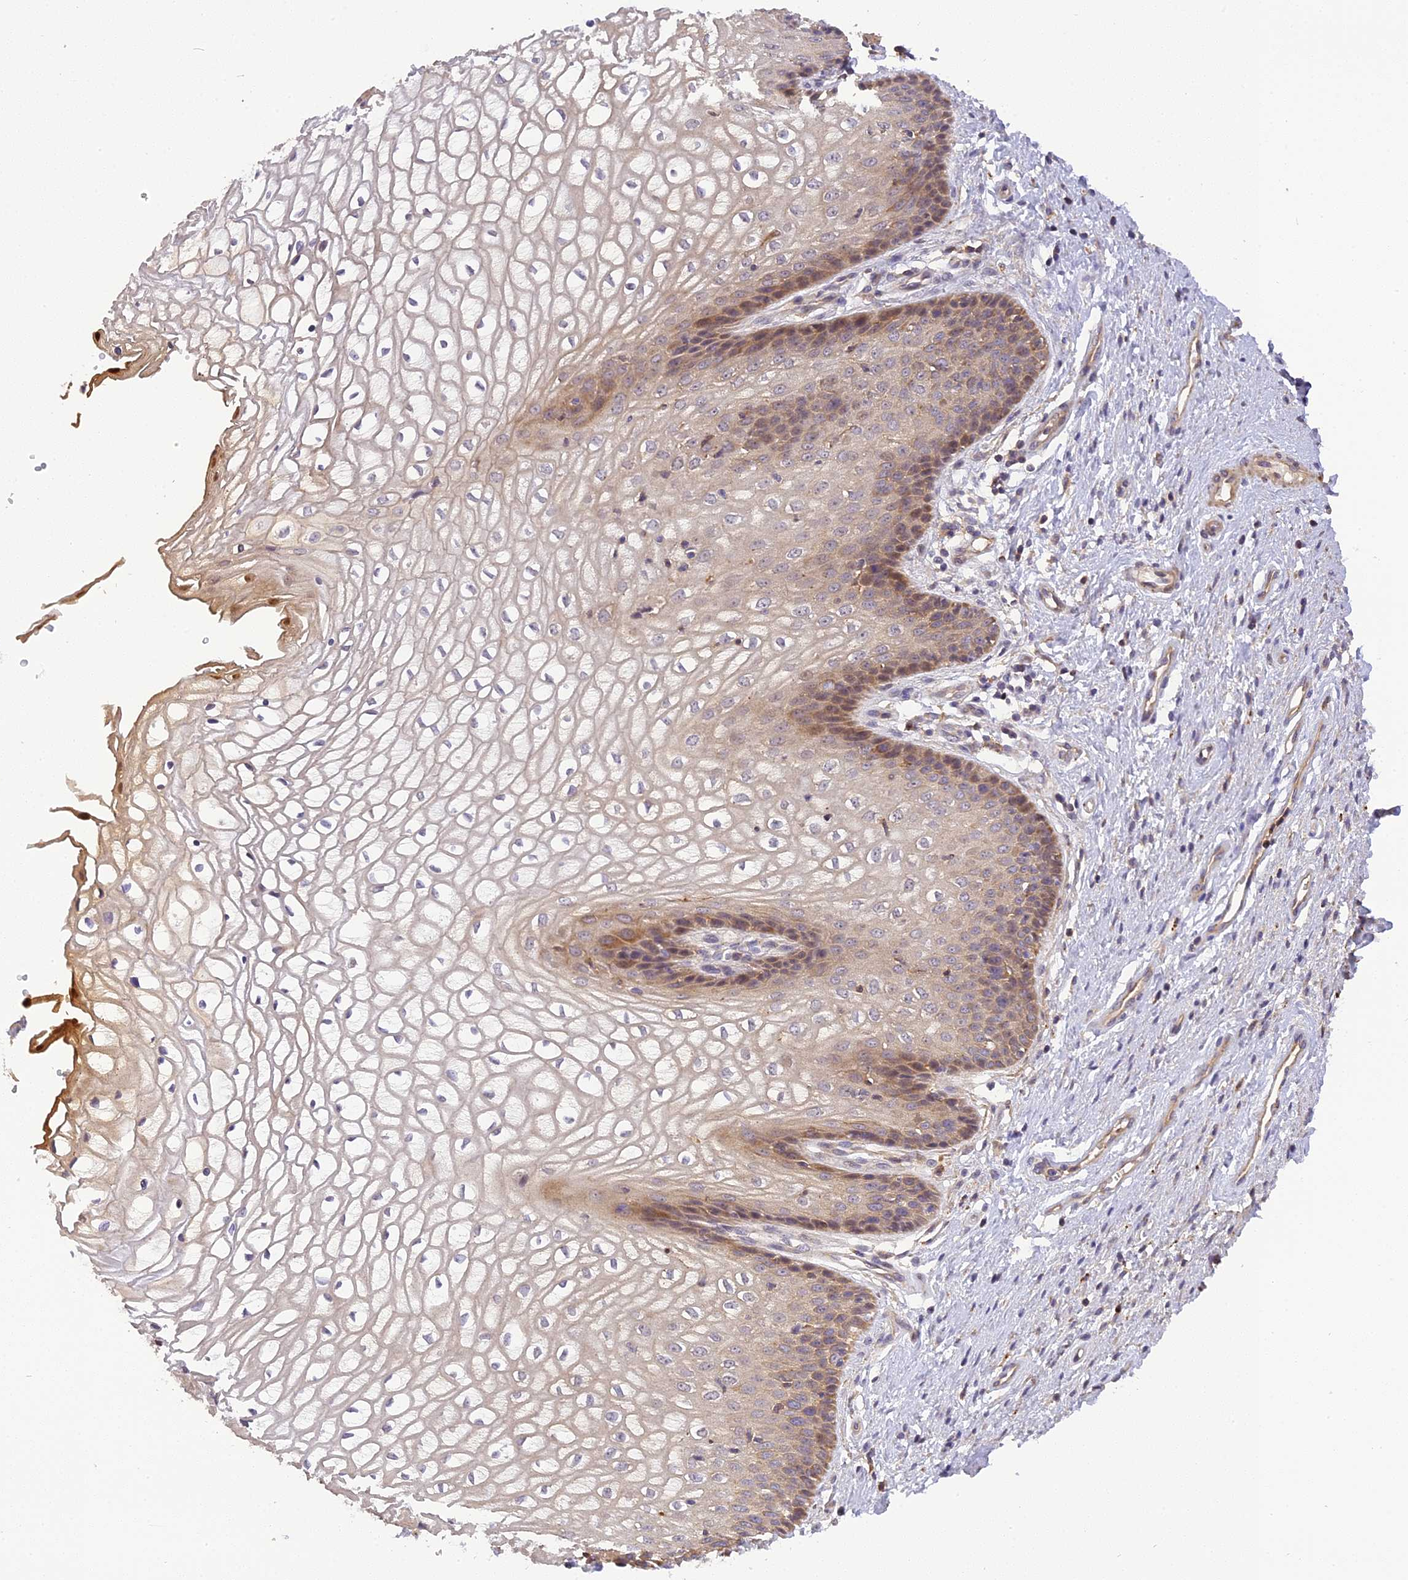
{"staining": {"intensity": "moderate", "quantity": "<25%", "location": "cytoplasmic/membranous"}, "tissue": "vagina", "cell_type": "Squamous epithelial cells", "image_type": "normal", "snomed": [{"axis": "morphology", "description": "Normal tissue, NOS"}, {"axis": "topography", "description": "Vagina"}], "caption": "Vagina stained with IHC demonstrates moderate cytoplasmic/membranous expression in approximately <25% of squamous epithelial cells.", "gene": "FNIP2", "patient": {"sex": "female", "age": 34}}